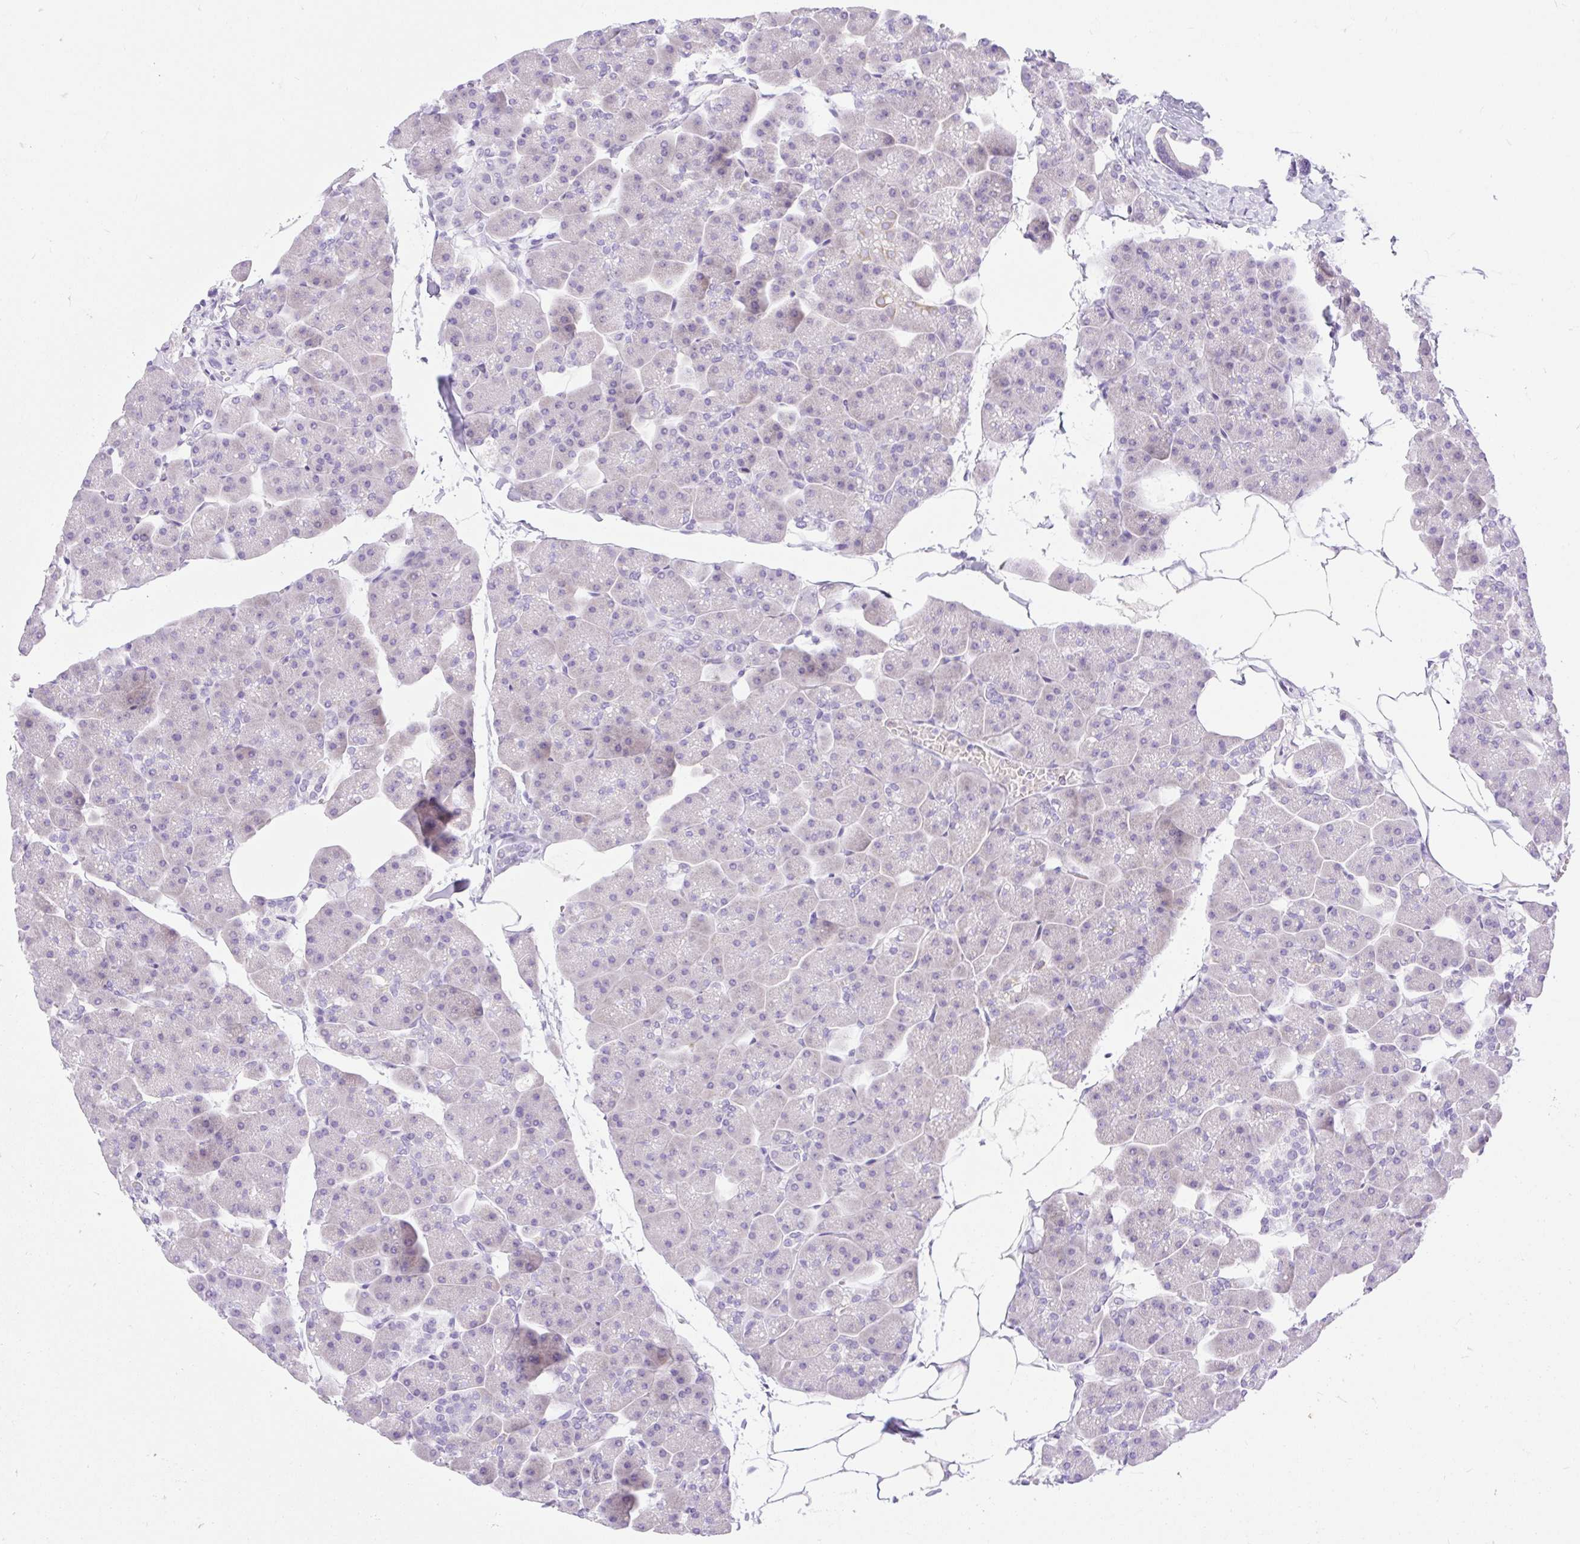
{"staining": {"intensity": "weak", "quantity": "<25%", "location": "cytoplasmic/membranous"}, "tissue": "pancreas", "cell_type": "Exocrine glandular cells", "image_type": "normal", "snomed": [{"axis": "morphology", "description": "Normal tissue, NOS"}, {"axis": "topography", "description": "Pancreas"}], "caption": "Protein analysis of benign pancreas displays no significant staining in exocrine glandular cells. Nuclei are stained in blue.", "gene": "SLC25A40", "patient": {"sex": "male", "age": 35}}